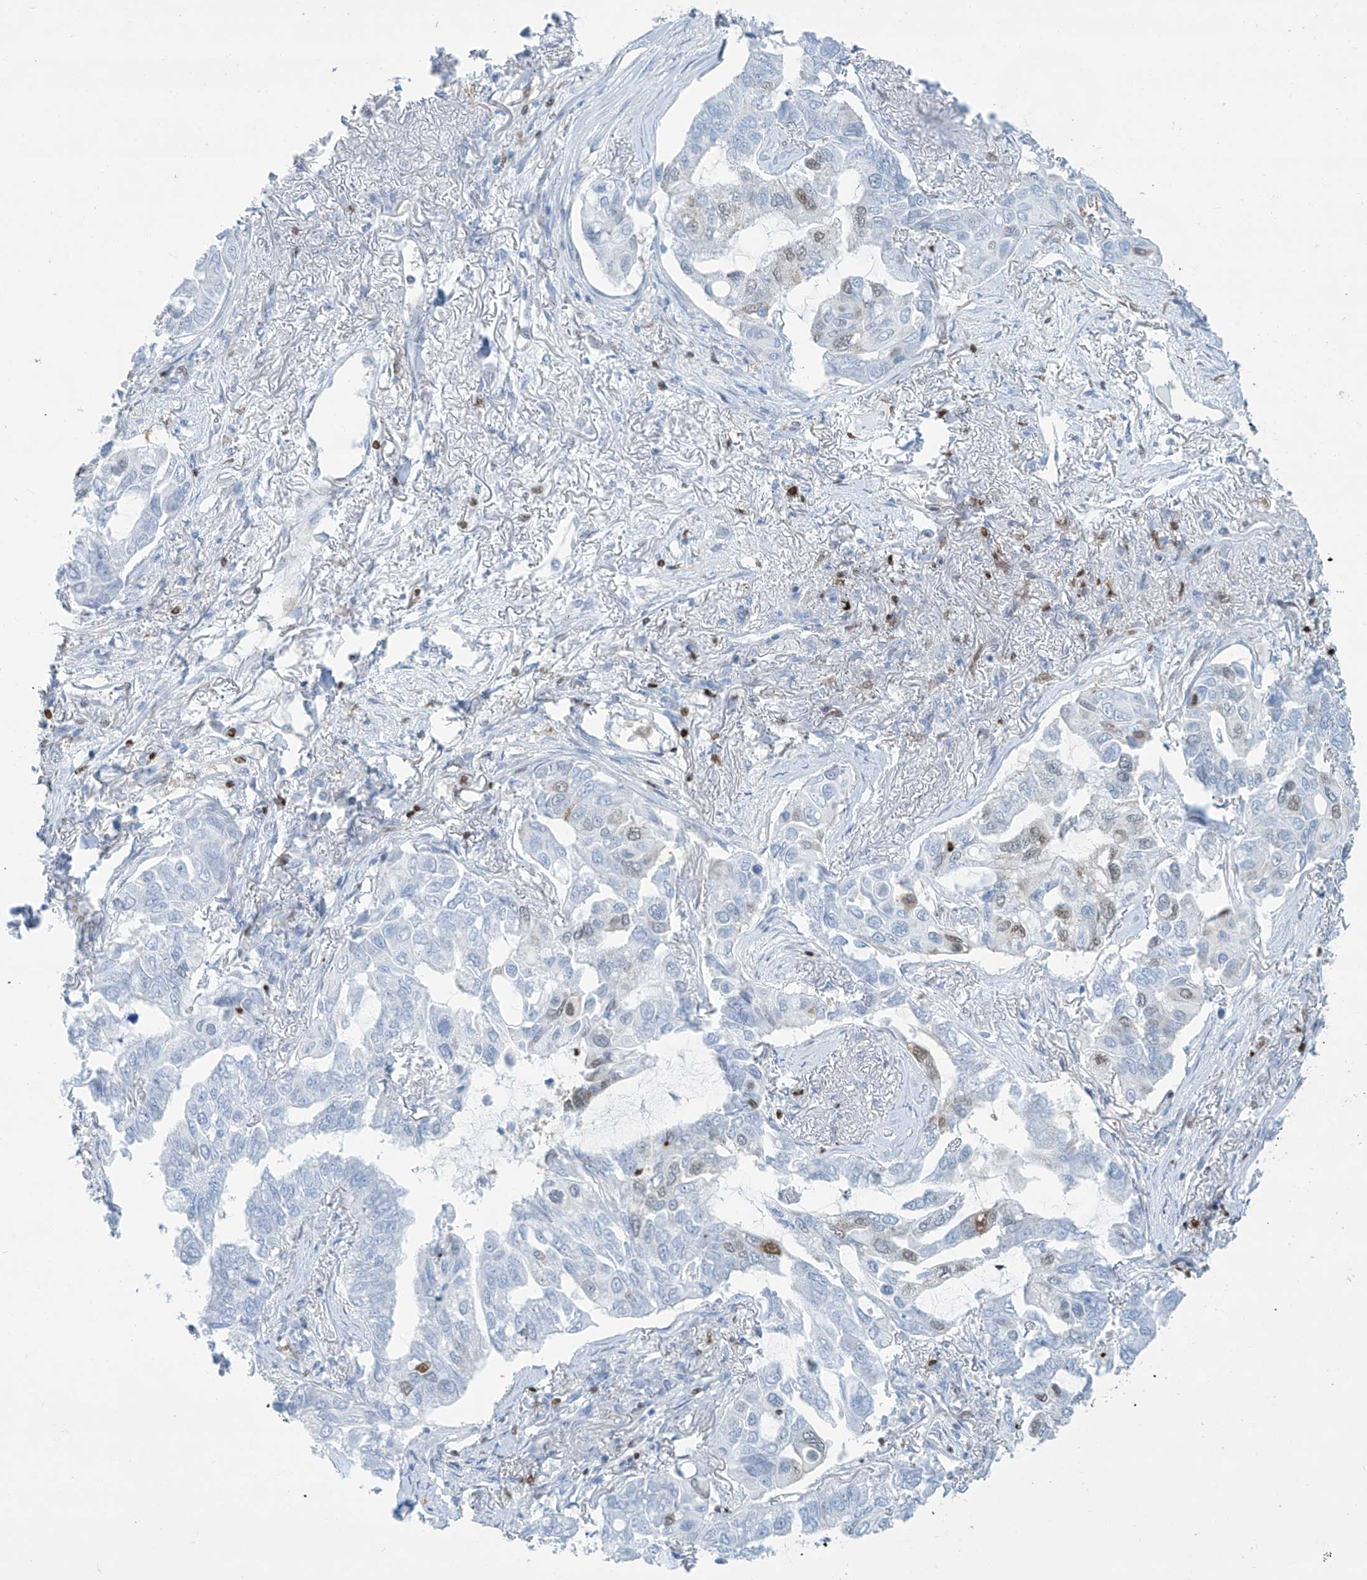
{"staining": {"intensity": "moderate", "quantity": "<25%", "location": "cytoplasmic/membranous,nuclear"}, "tissue": "lung cancer", "cell_type": "Tumor cells", "image_type": "cancer", "snomed": [{"axis": "morphology", "description": "Adenocarcinoma, NOS"}, {"axis": "topography", "description": "Lung"}], "caption": "Lung adenocarcinoma stained with a protein marker displays moderate staining in tumor cells.", "gene": "SARNP", "patient": {"sex": "male", "age": 64}}